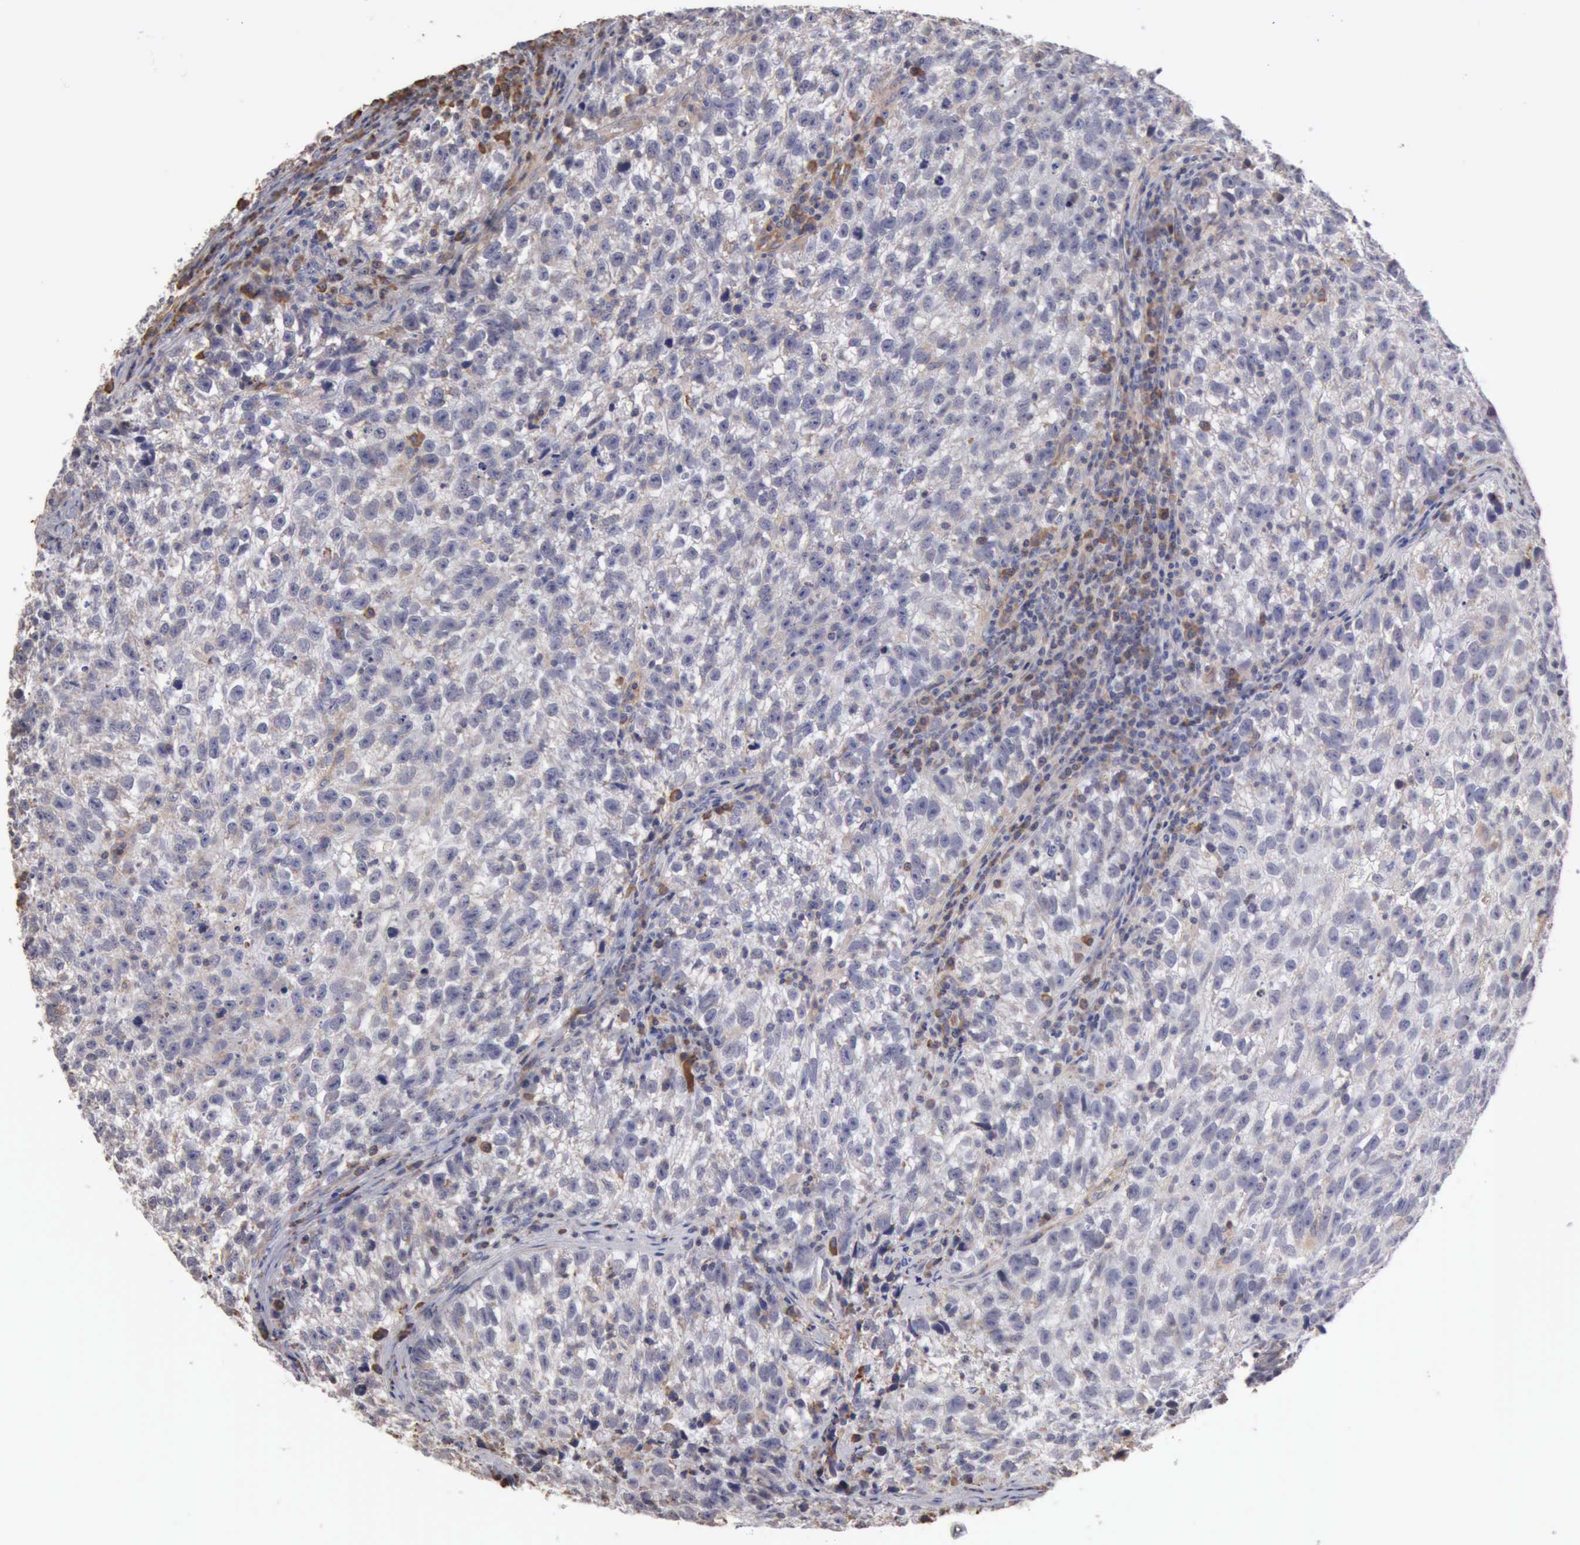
{"staining": {"intensity": "weak", "quantity": "<25%", "location": "cytoplasmic/membranous"}, "tissue": "testis cancer", "cell_type": "Tumor cells", "image_type": "cancer", "snomed": [{"axis": "morphology", "description": "Seminoma, NOS"}, {"axis": "topography", "description": "Testis"}], "caption": "Immunohistochemistry image of seminoma (testis) stained for a protein (brown), which shows no positivity in tumor cells.", "gene": "GPR101", "patient": {"sex": "male", "age": 38}}